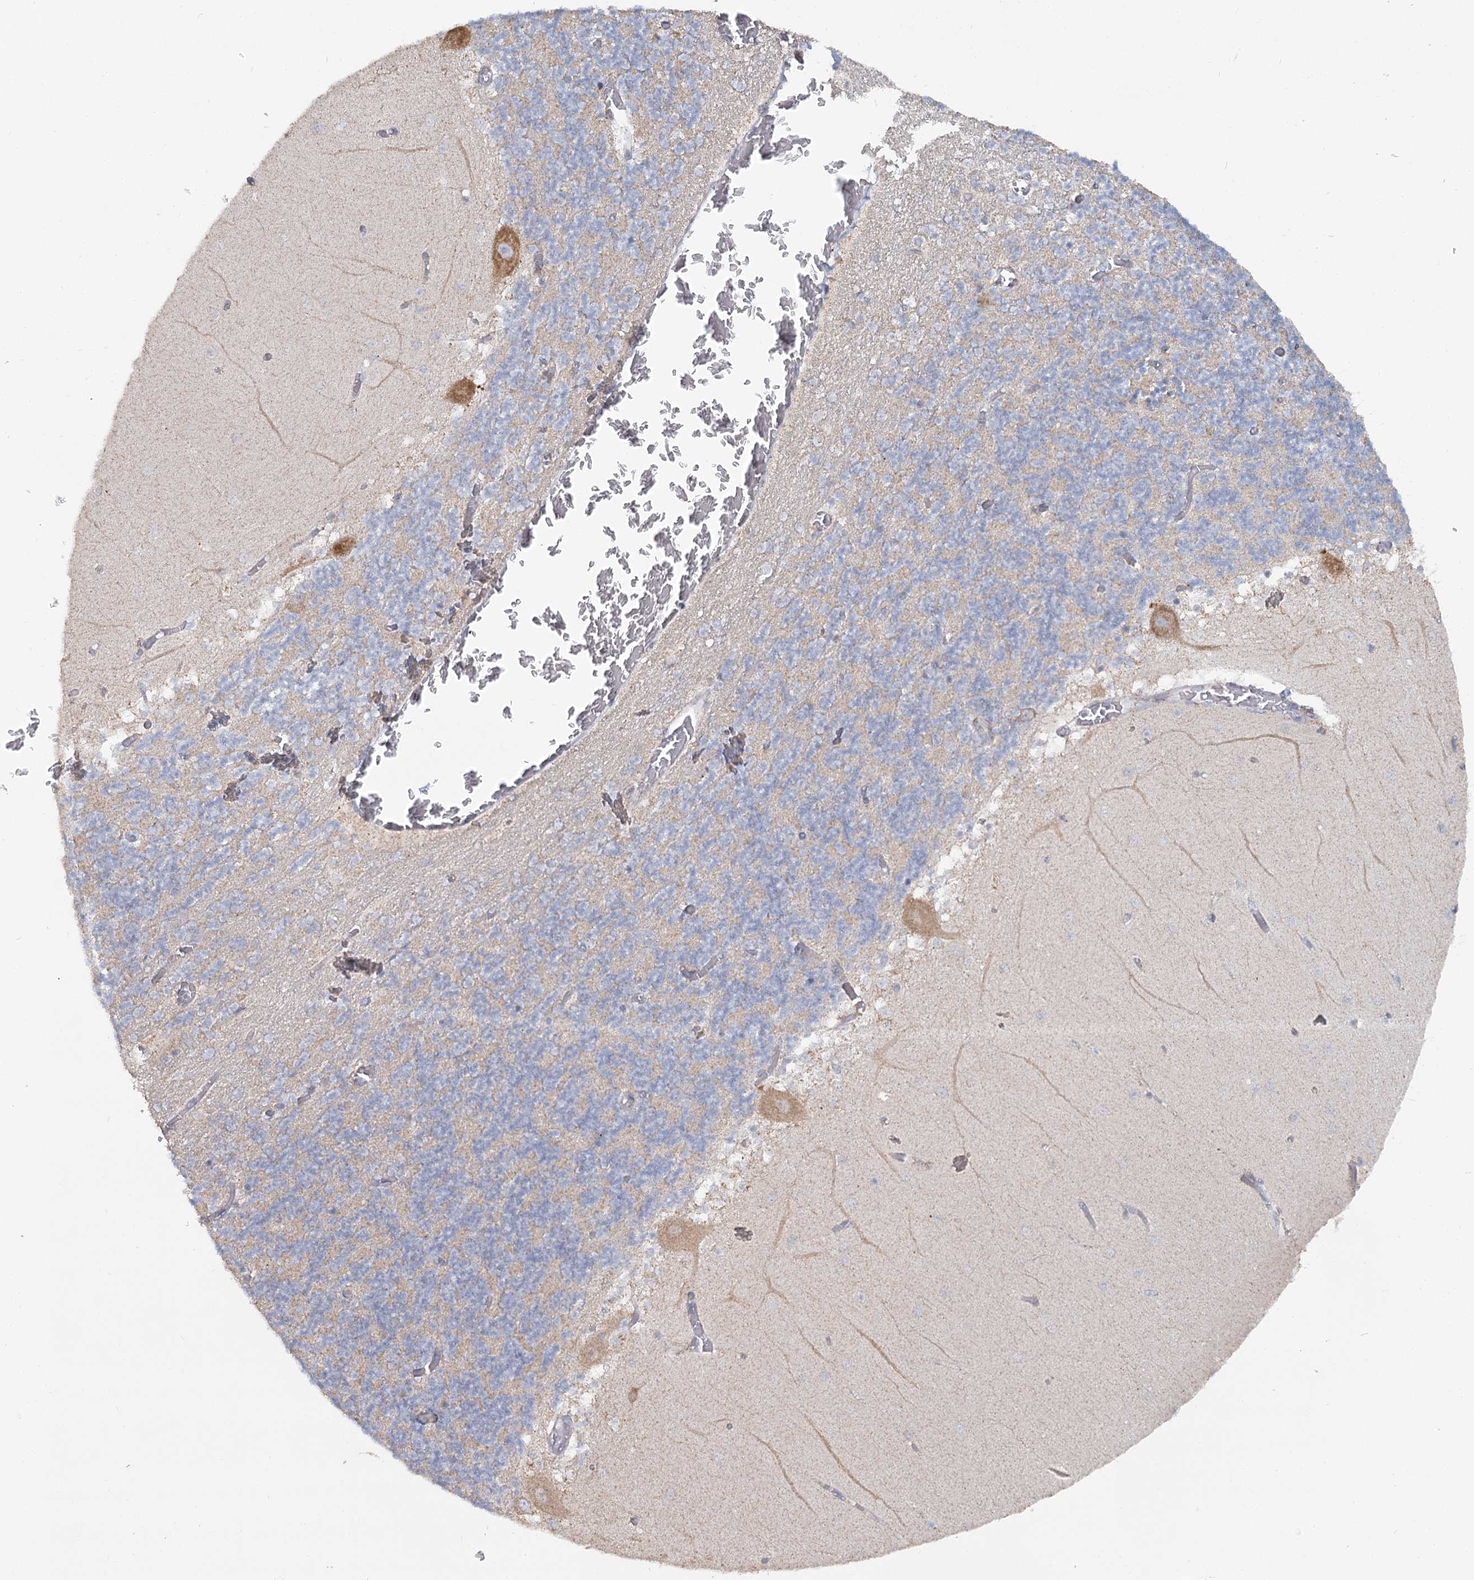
{"staining": {"intensity": "negative", "quantity": "none", "location": "none"}, "tissue": "cerebellum", "cell_type": "Cells in granular layer", "image_type": "normal", "snomed": [{"axis": "morphology", "description": "Normal tissue, NOS"}, {"axis": "topography", "description": "Cerebellum"}], "caption": "DAB immunohistochemical staining of benign cerebellum shows no significant expression in cells in granular layer. (DAB immunohistochemistry, high magnification).", "gene": "ACOX2", "patient": {"sex": "female", "age": 28}}